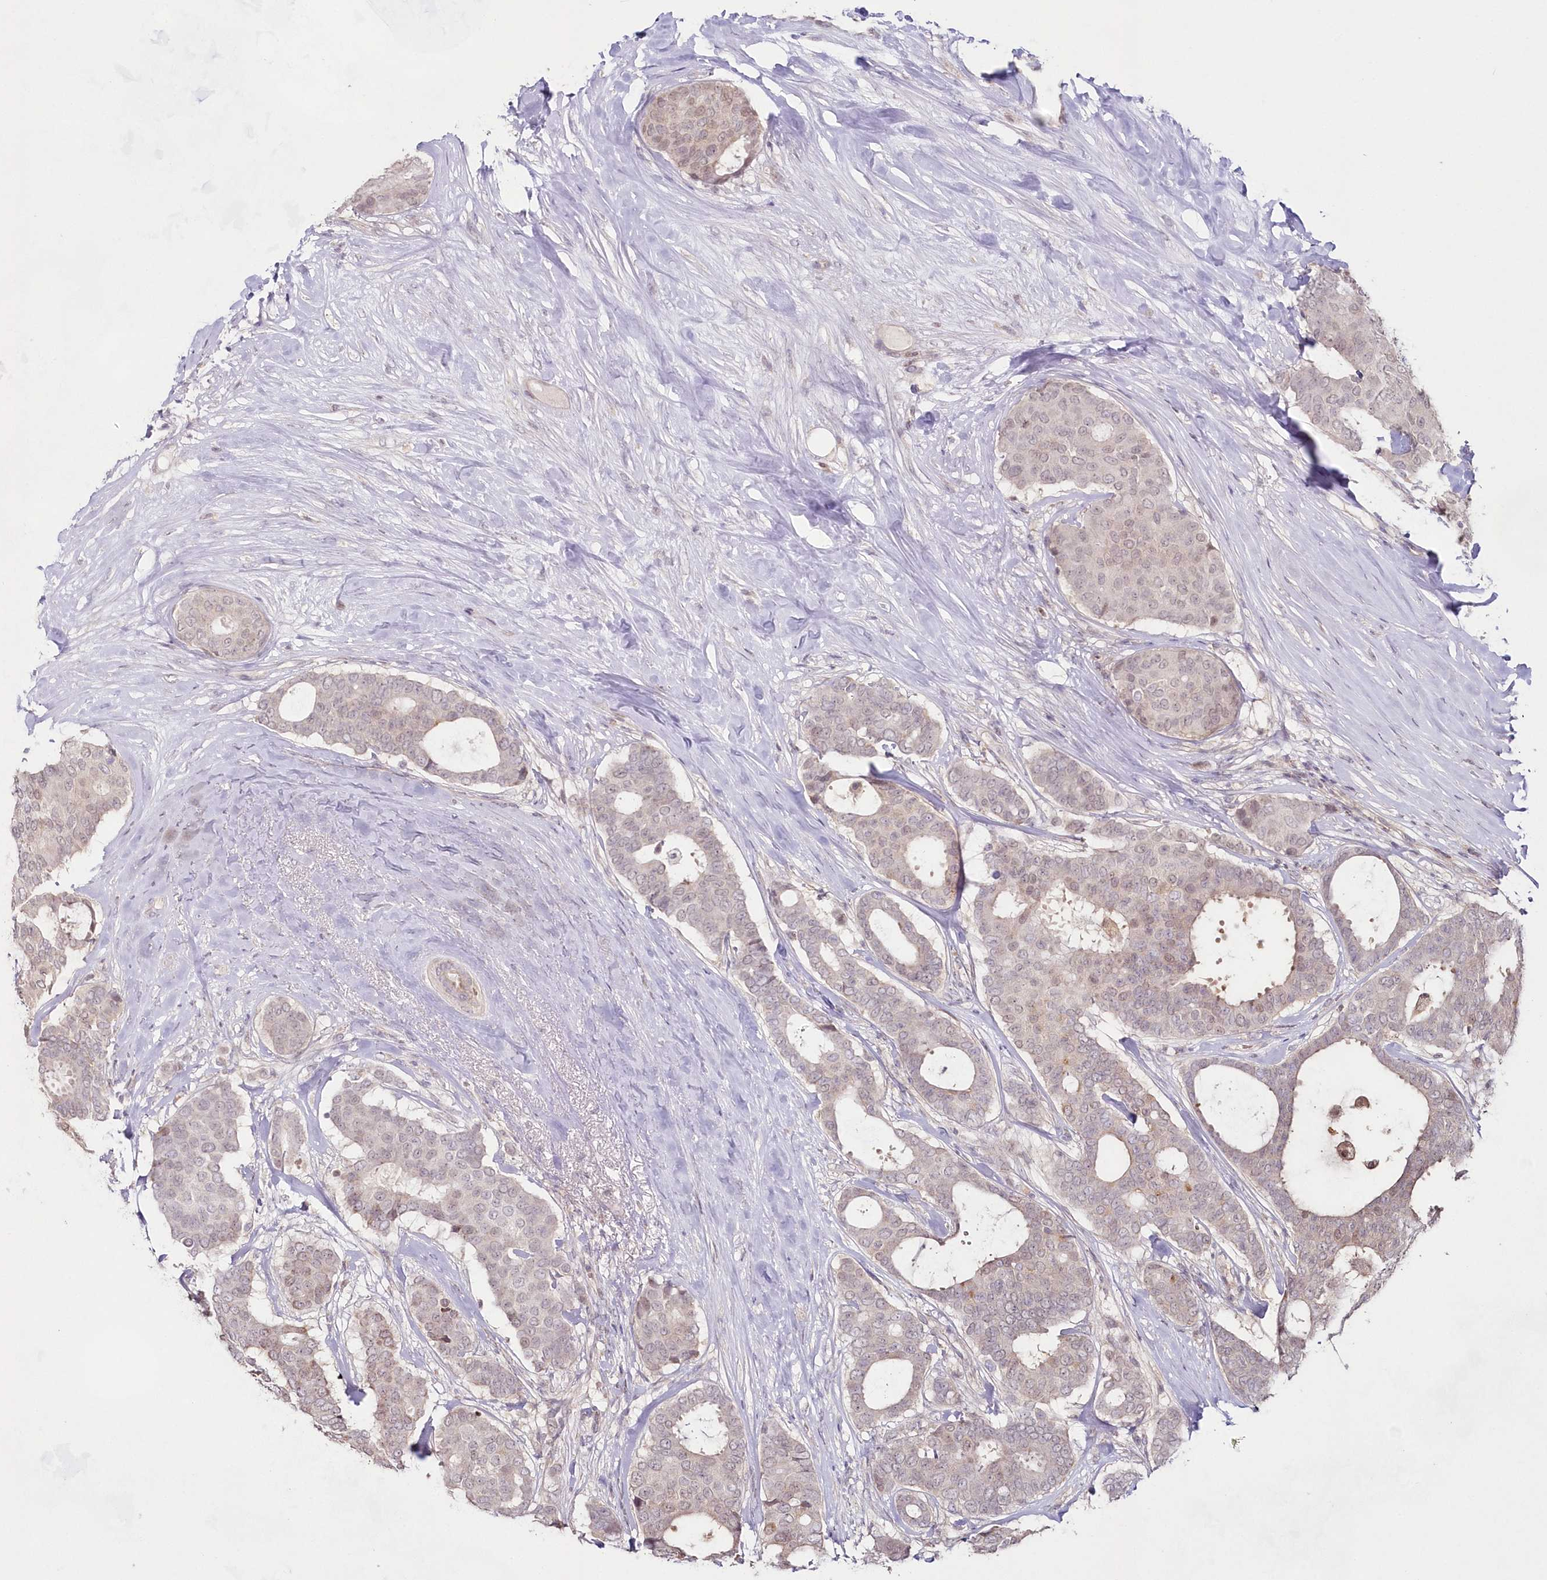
{"staining": {"intensity": "weak", "quantity": "<25%", "location": "cytoplasmic/membranous"}, "tissue": "breast cancer", "cell_type": "Tumor cells", "image_type": "cancer", "snomed": [{"axis": "morphology", "description": "Duct carcinoma"}, {"axis": "topography", "description": "Breast"}], "caption": "Immunohistochemistry (IHC) histopathology image of neoplastic tissue: breast cancer stained with DAB (3,3'-diaminobenzidine) shows no significant protein expression in tumor cells.", "gene": "IMPA1", "patient": {"sex": "female", "age": 75}}